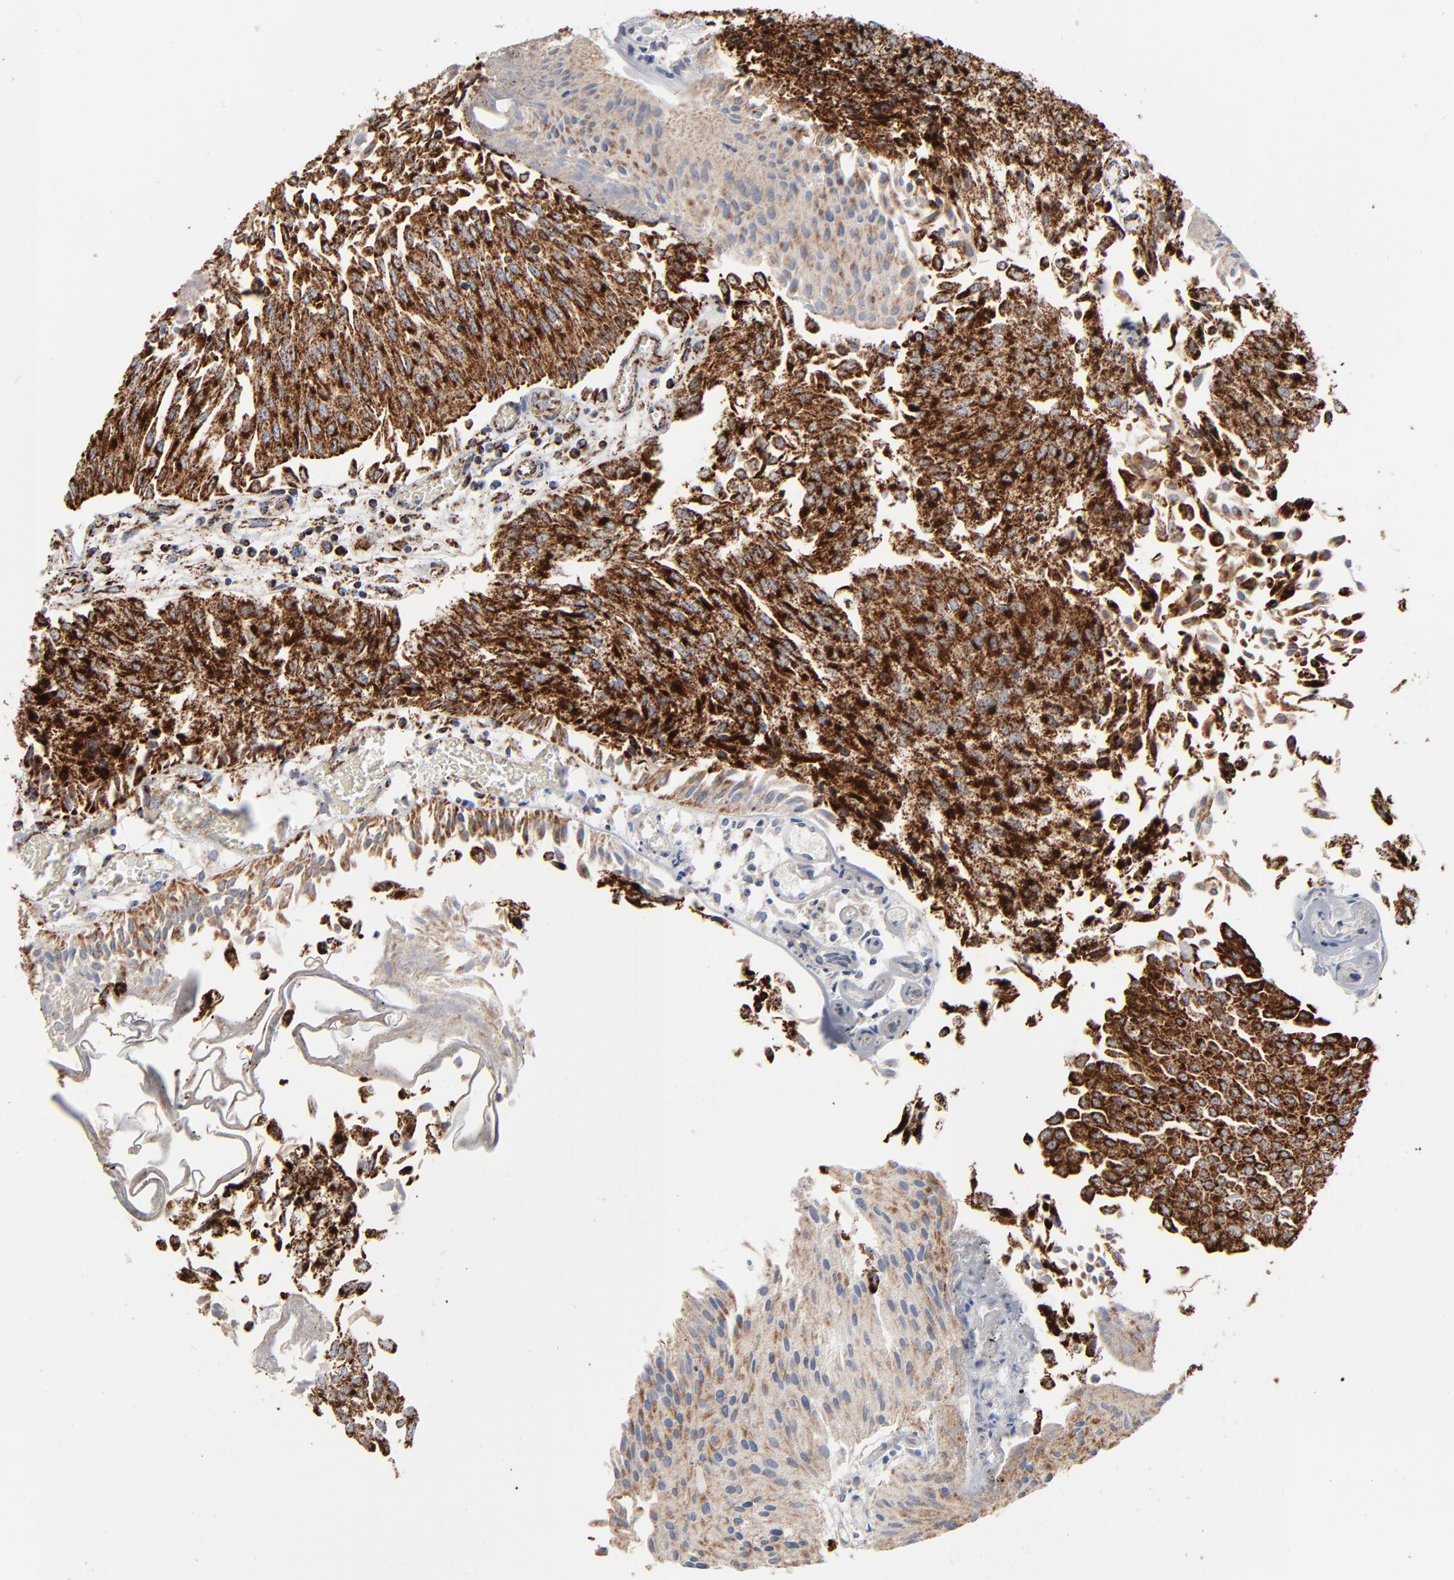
{"staining": {"intensity": "strong", "quantity": ">75%", "location": "cytoplasmic/membranous"}, "tissue": "urothelial cancer", "cell_type": "Tumor cells", "image_type": "cancer", "snomed": [{"axis": "morphology", "description": "Urothelial carcinoma, Low grade"}, {"axis": "topography", "description": "Urinary bladder"}], "caption": "The image shows staining of urothelial carcinoma (low-grade), revealing strong cytoplasmic/membranous protein positivity (brown color) within tumor cells.", "gene": "UQCRC1", "patient": {"sex": "male", "age": 86}}